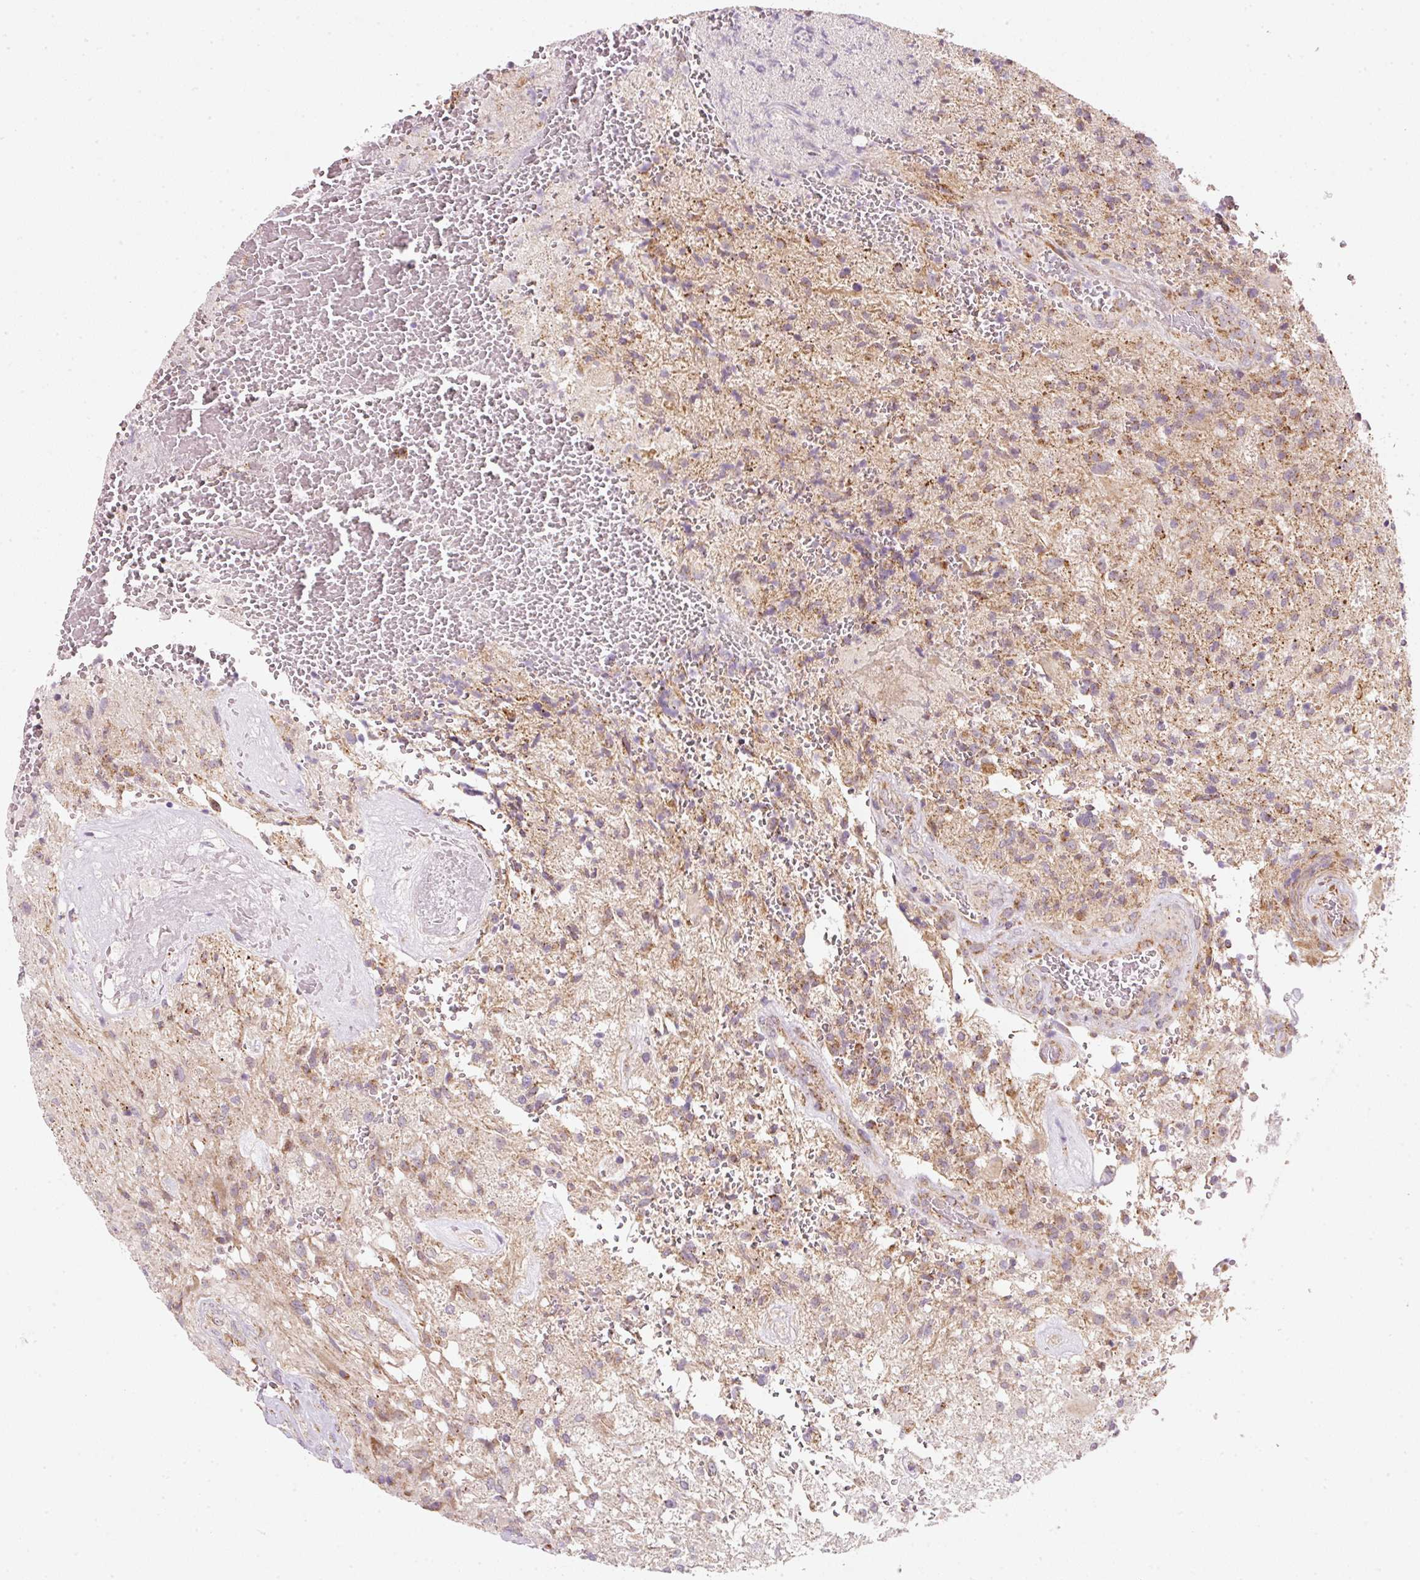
{"staining": {"intensity": "weak", "quantity": "25%-75%", "location": "cytoplasmic/membranous"}, "tissue": "glioma", "cell_type": "Tumor cells", "image_type": "cancer", "snomed": [{"axis": "morphology", "description": "Glioma, malignant, High grade"}, {"axis": "topography", "description": "Brain"}], "caption": "Weak cytoplasmic/membranous positivity is seen in approximately 25%-75% of tumor cells in malignant glioma (high-grade).", "gene": "FAM78B", "patient": {"sex": "male", "age": 56}}